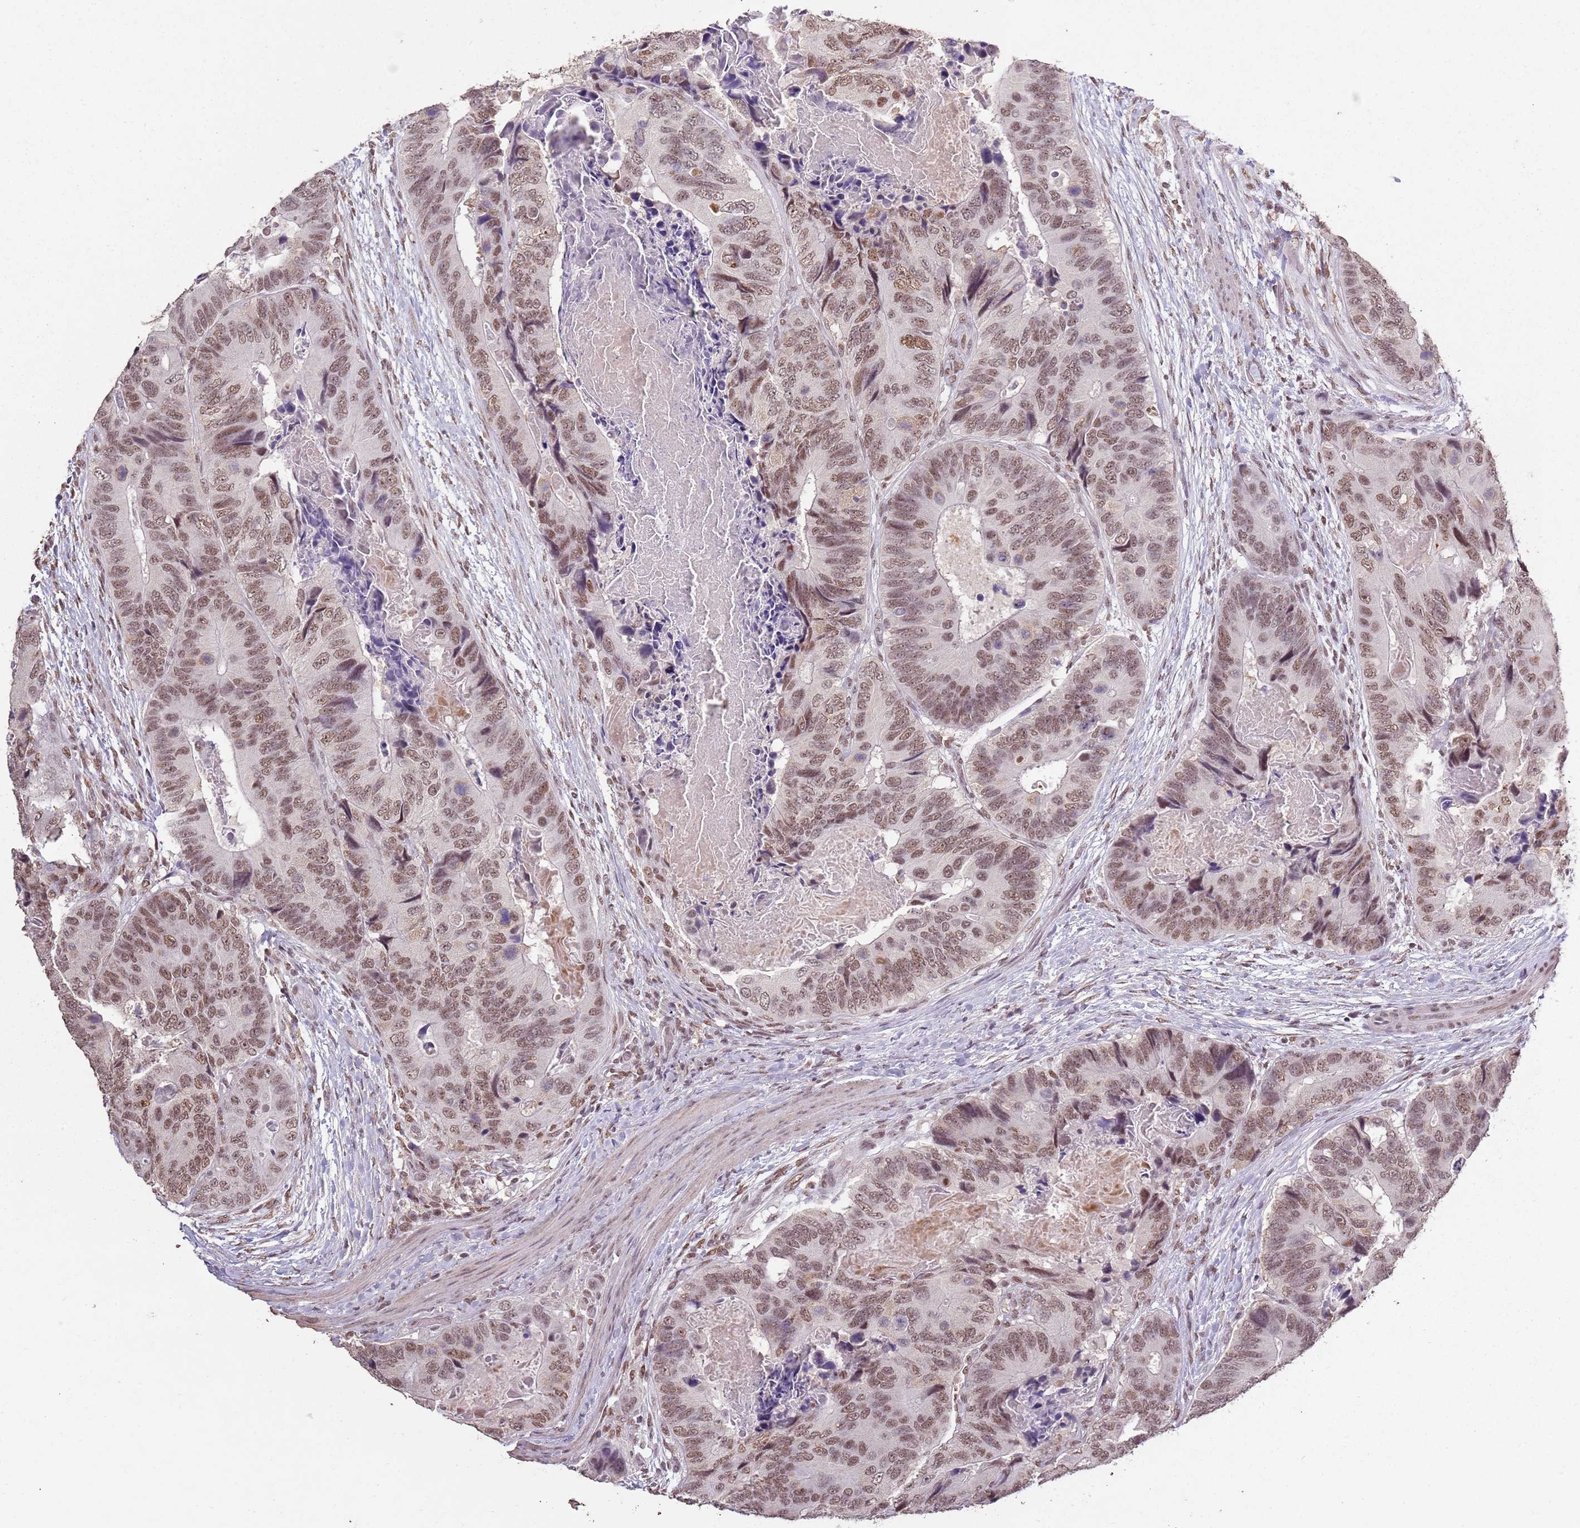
{"staining": {"intensity": "moderate", "quantity": ">75%", "location": "nuclear"}, "tissue": "colorectal cancer", "cell_type": "Tumor cells", "image_type": "cancer", "snomed": [{"axis": "morphology", "description": "Adenocarcinoma, NOS"}, {"axis": "topography", "description": "Colon"}], "caption": "Immunohistochemistry image of colorectal adenocarcinoma stained for a protein (brown), which exhibits medium levels of moderate nuclear expression in about >75% of tumor cells.", "gene": "ARL14EP", "patient": {"sex": "male", "age": 84}}